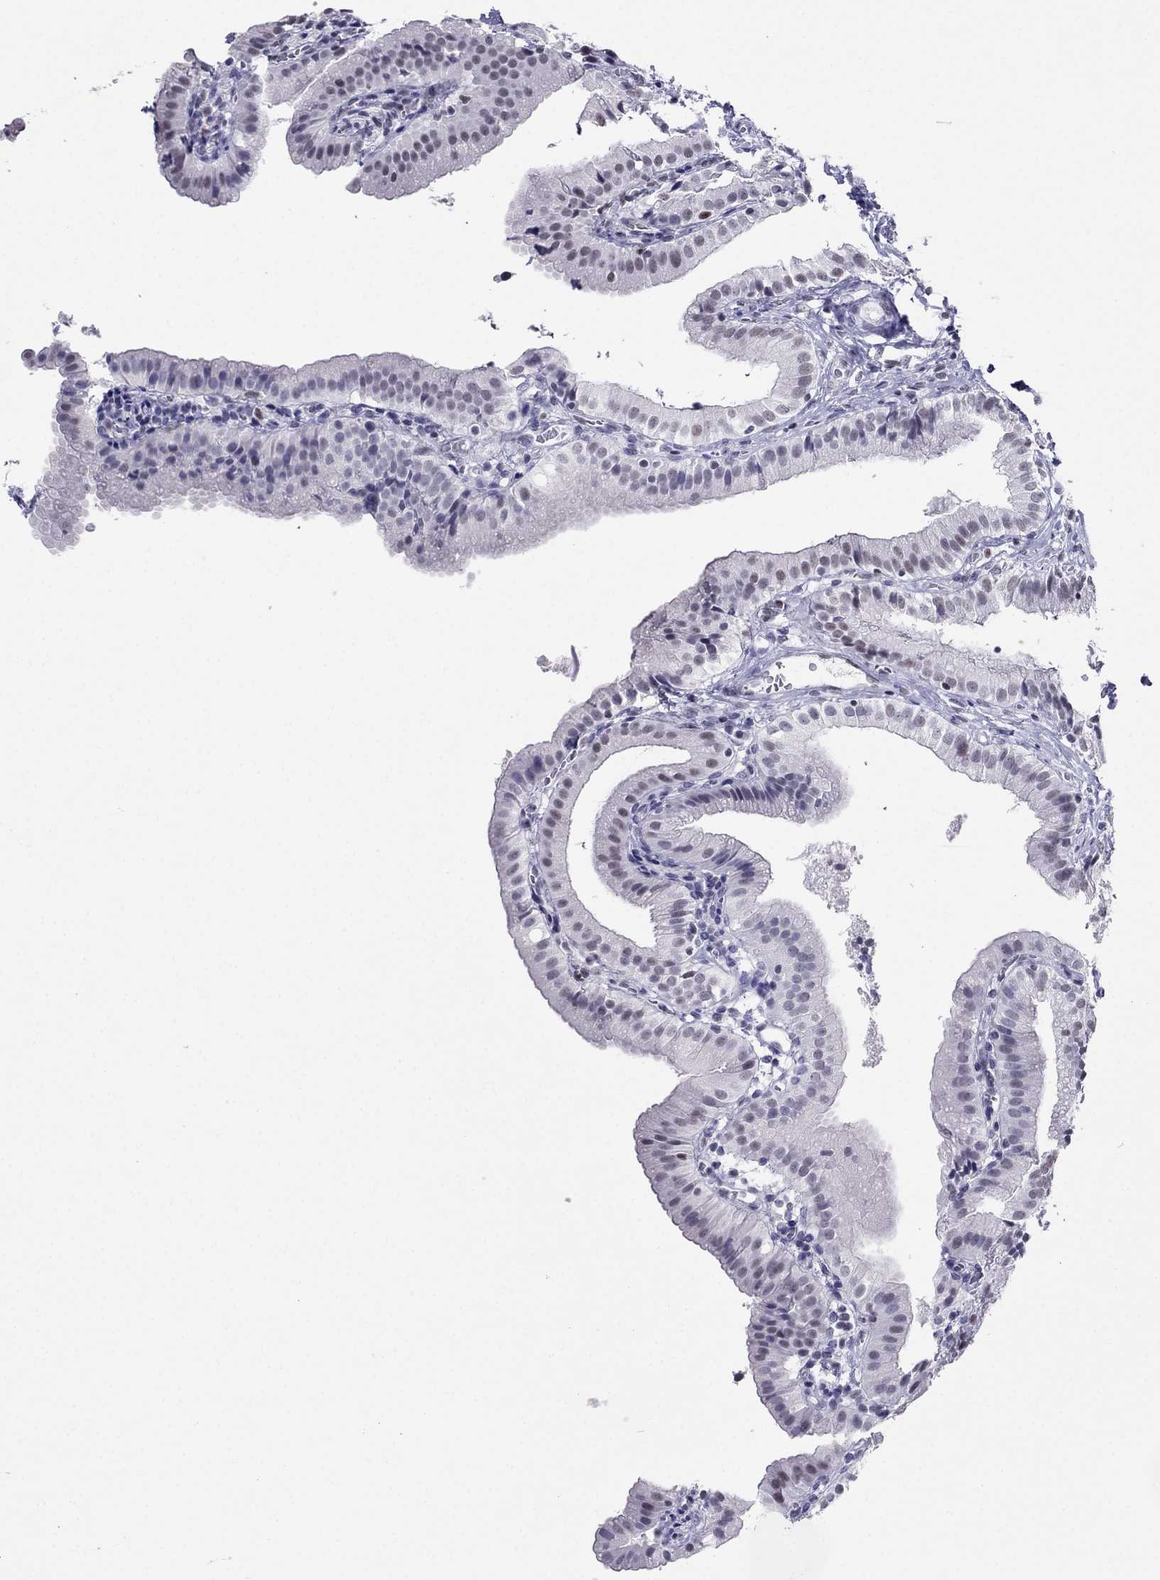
{"staining": {"intensity": "negative", "quantity": "none", "location": "none"}, "tissue": "gallbladder", "cell_type": "Glandular cells", "image_type": "normal", "snomed": [{"axis": "morphology", "description": "Normal tissue, NOS"}, {"axis": "topography", "description": "Gallbladder"}], "caption": "This is a photomicrograph of IHC staining of normal gallbladder, which shows no expression in glandular cells.", "gene": "PPM1G", "patient": {"sex": "female", "age": 47}}